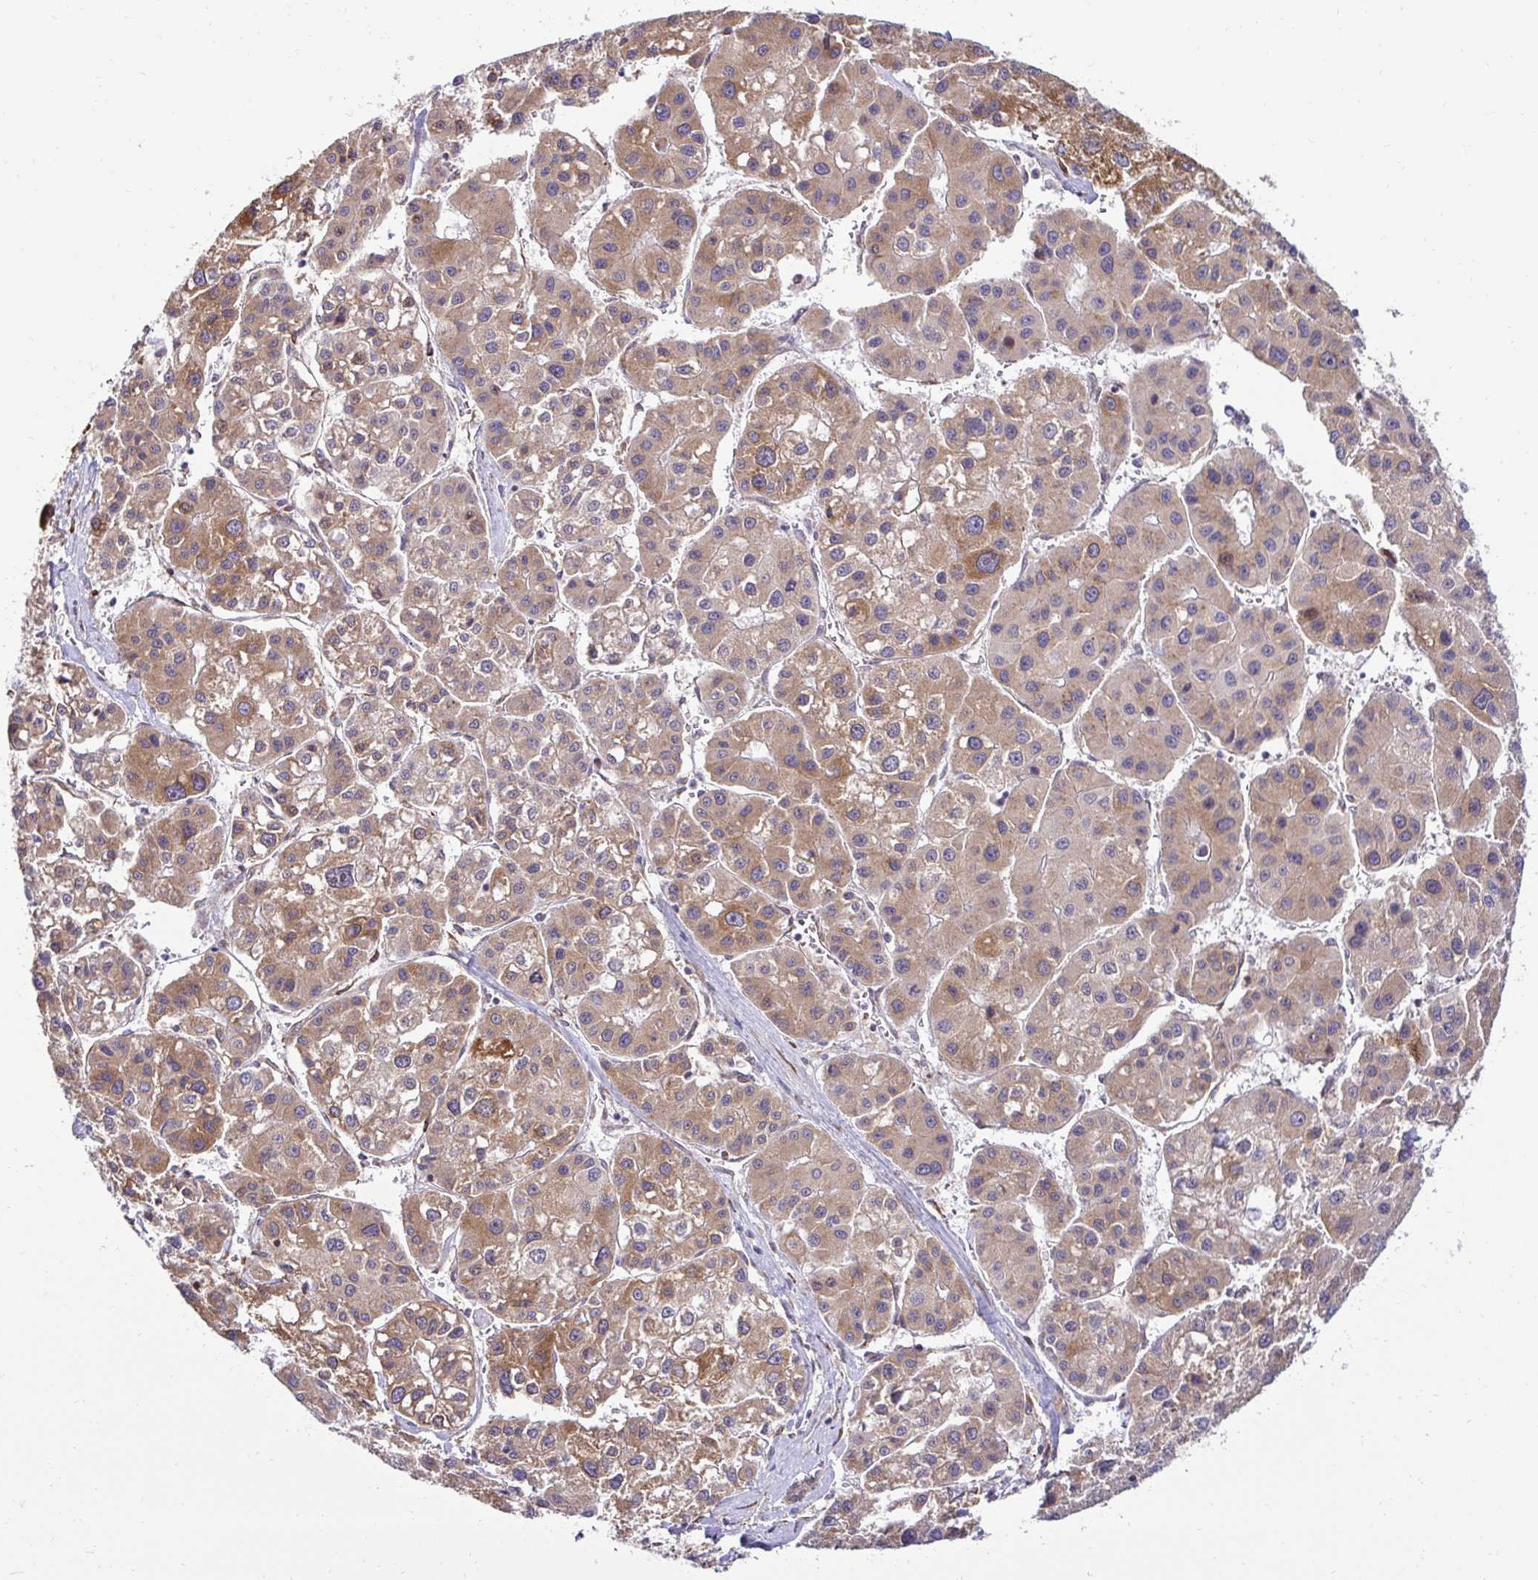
{"staining": {"intensity": "moderate", "quantity": ">75%", "location": "cytoplasmic/membranous"}, "tissue": "liver cancer", "cell_type": "Tumor cells", "image_type": "cancer", "snomed": [{"axis": "morphology", "description": "Carcinoma, Hepatocellular, NOS"}, {"axis": "topography", "description": "Liver"}], "caption": "Immunohistochemical staining of hepatocellular carcinoma (liver) shows medium levels of moderate cytoplasmic/membranous protein positivity in about >75% of tumor cells.", "gene": "HPS1", "patient": {"sex": "male", "age": 73}}